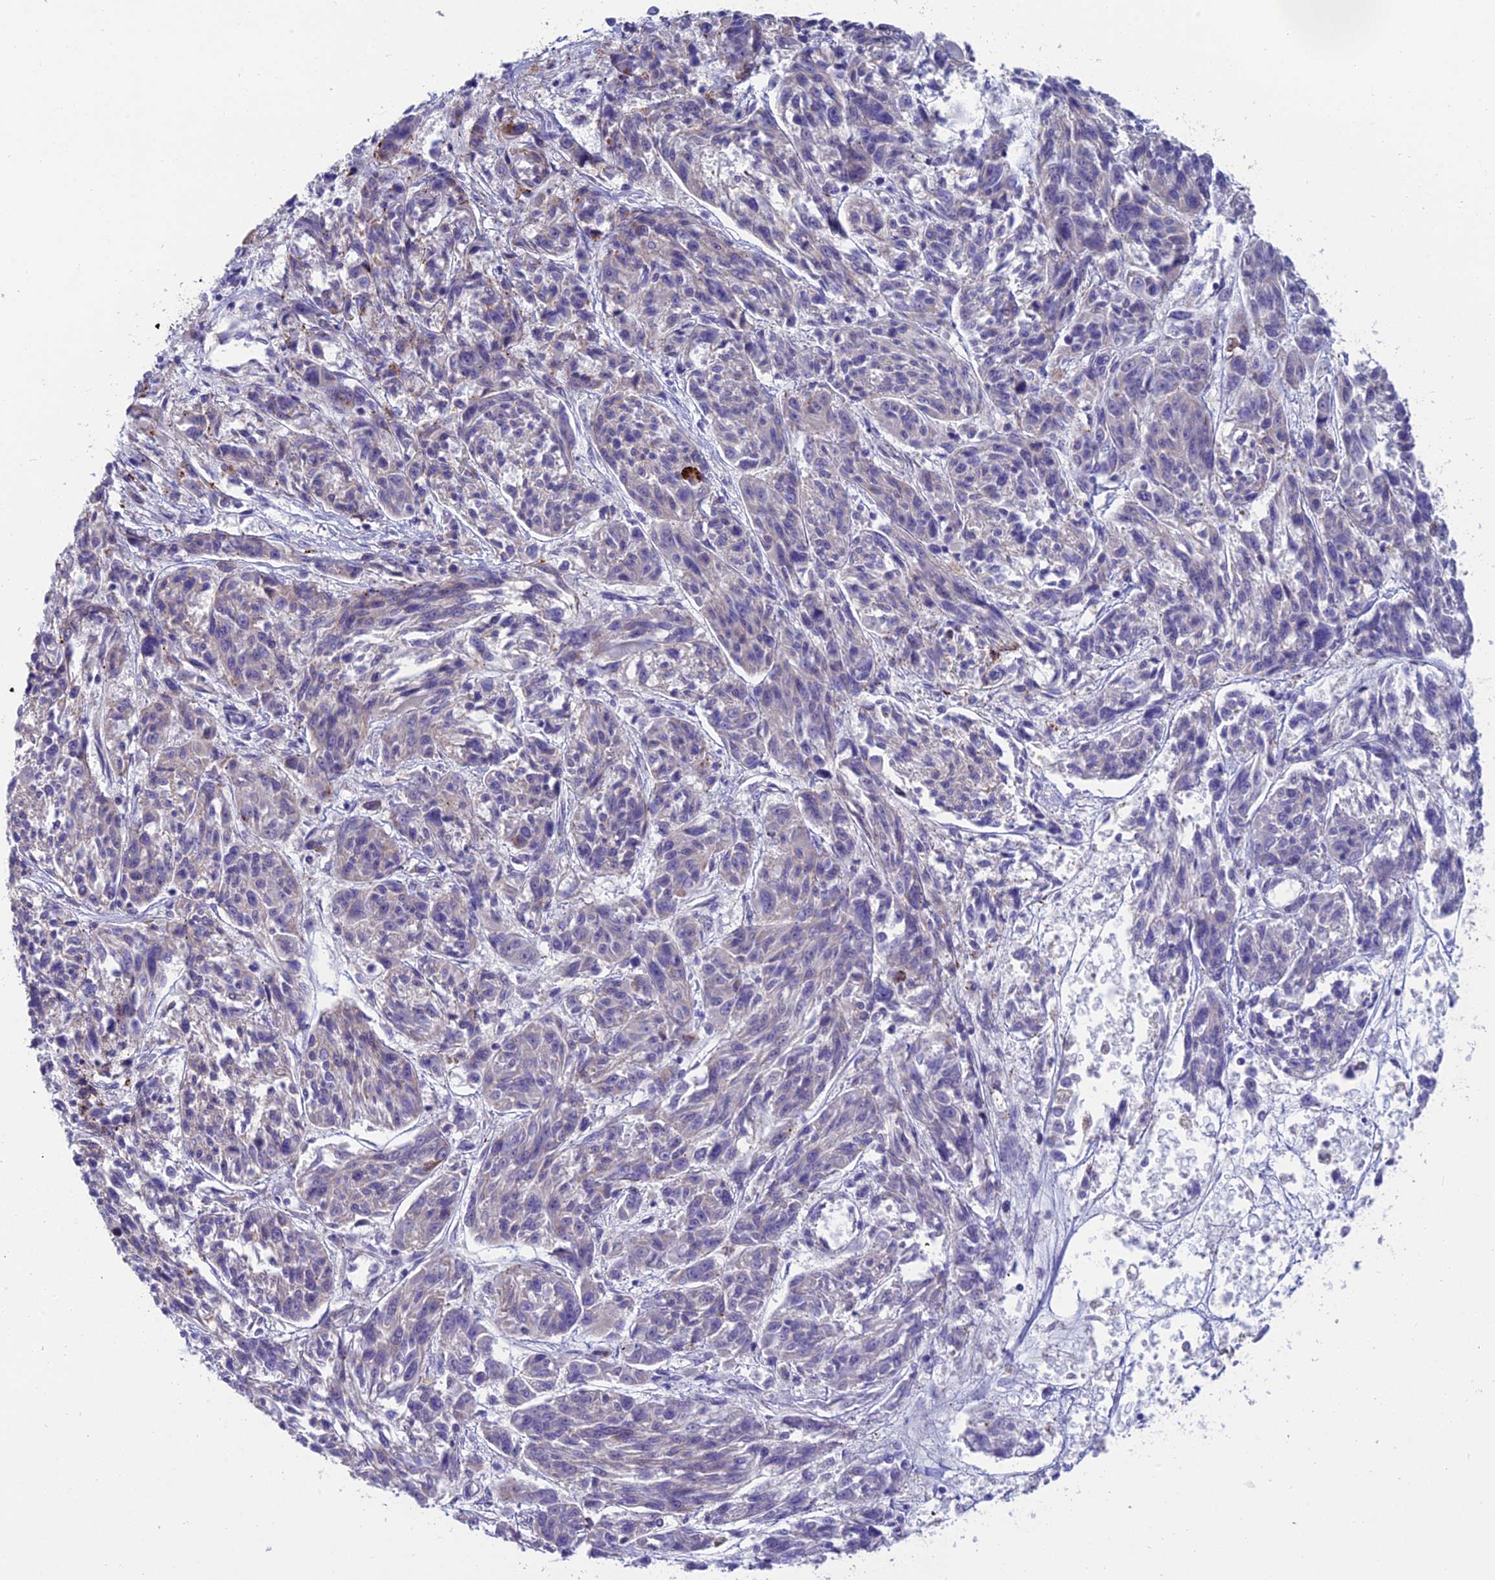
{"staining": {"intensity": "weak", "quantity": "<25%", "location": "cytoplasmic/membranous"}, "tissue": "melanoma", "cell_type": "Tumor cells", "image_type": "cancer", "snomed": [{"axis": "morphology", "description": "Malignant melanoma, NOS"}, {"axis": "topography", "description": "Skin"}], "caption": "Tumor cells are negative for brown protein staining in melanoma. (DAB immunohistochemistry (IHC) with hematoxylin counter stain).", "gene": "MACIR", "patient": {"sex": "male", "age": 53}}